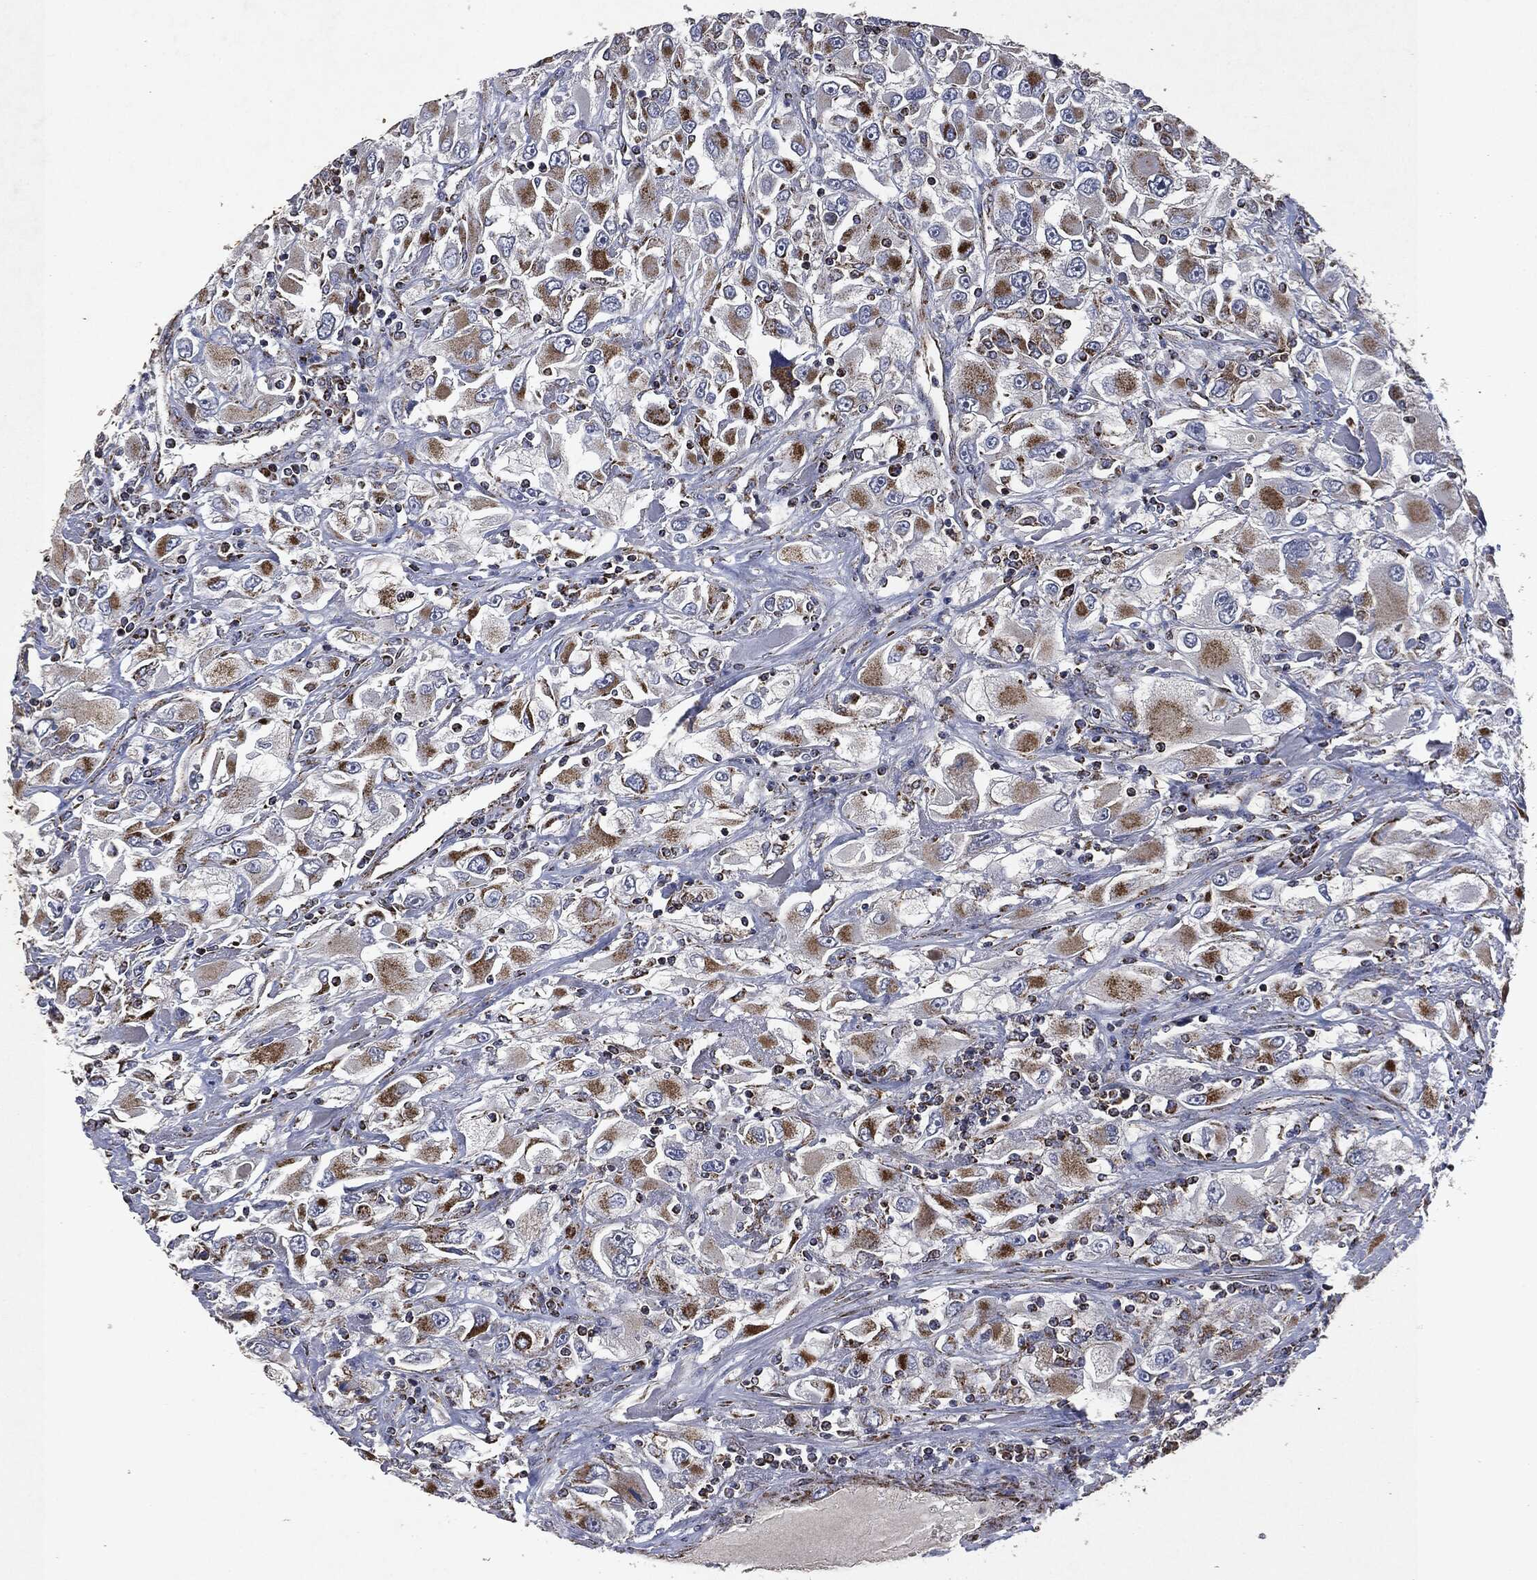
{"staining": {"intensity": "strong", "quantity": "25%-75%", "location": "cytoplasmic/membranous"}, "tissue": "renal cancer", "cell_type": "Tumor cells", "image_type": "cancer", "snomed": [{"axis": "morphology", "description": "Adenocarcinoma, NOS"}, {"axis": "topography", "description": "Kidney"}], "caption": "A brown stain labels strong cytoplasmic/membranous positivity of a protein in renal cancer tumor cells.", "gene": "RYK", "patient": {"sex": "female", "age": 52}}